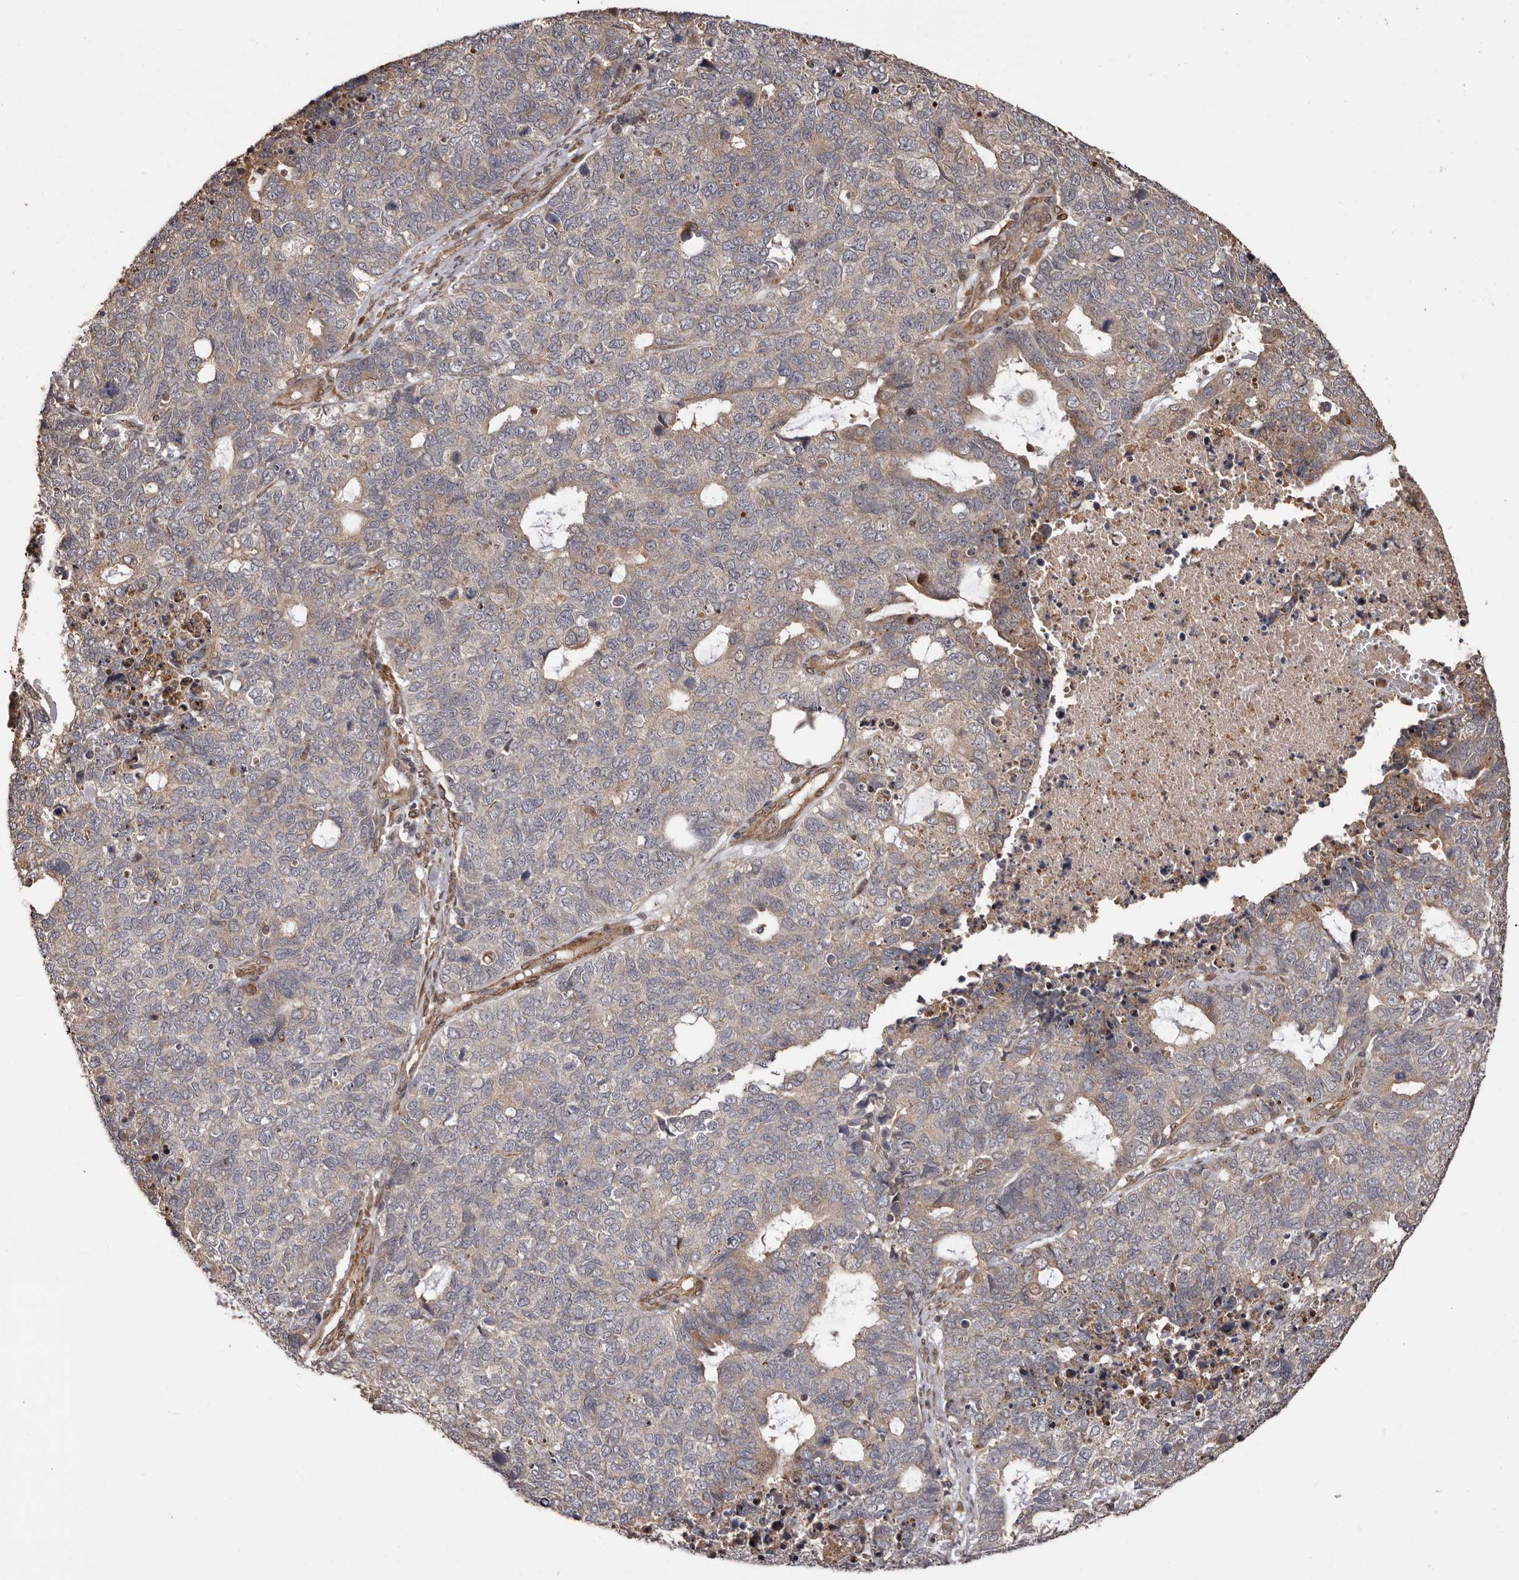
{"staining": {"intensity": "weak", "quantity": "<25%", "location": "cytoplasmic/membranous"}, "tissue": "cervical cancer", "cell_type": "Tumor cells", "image_type": "cancer", "snomed": [{"axis": "morphology", "description": "Squamous cell carcinoma, NOS"}, {"axis": "topography", "description": "Cervix"}], "caption": "Tumor cells show no significant expression in cervical squamous cell carcinoma.", "gene": "ZCCHC7", "patient": {"sex": "female", "age": 63}}